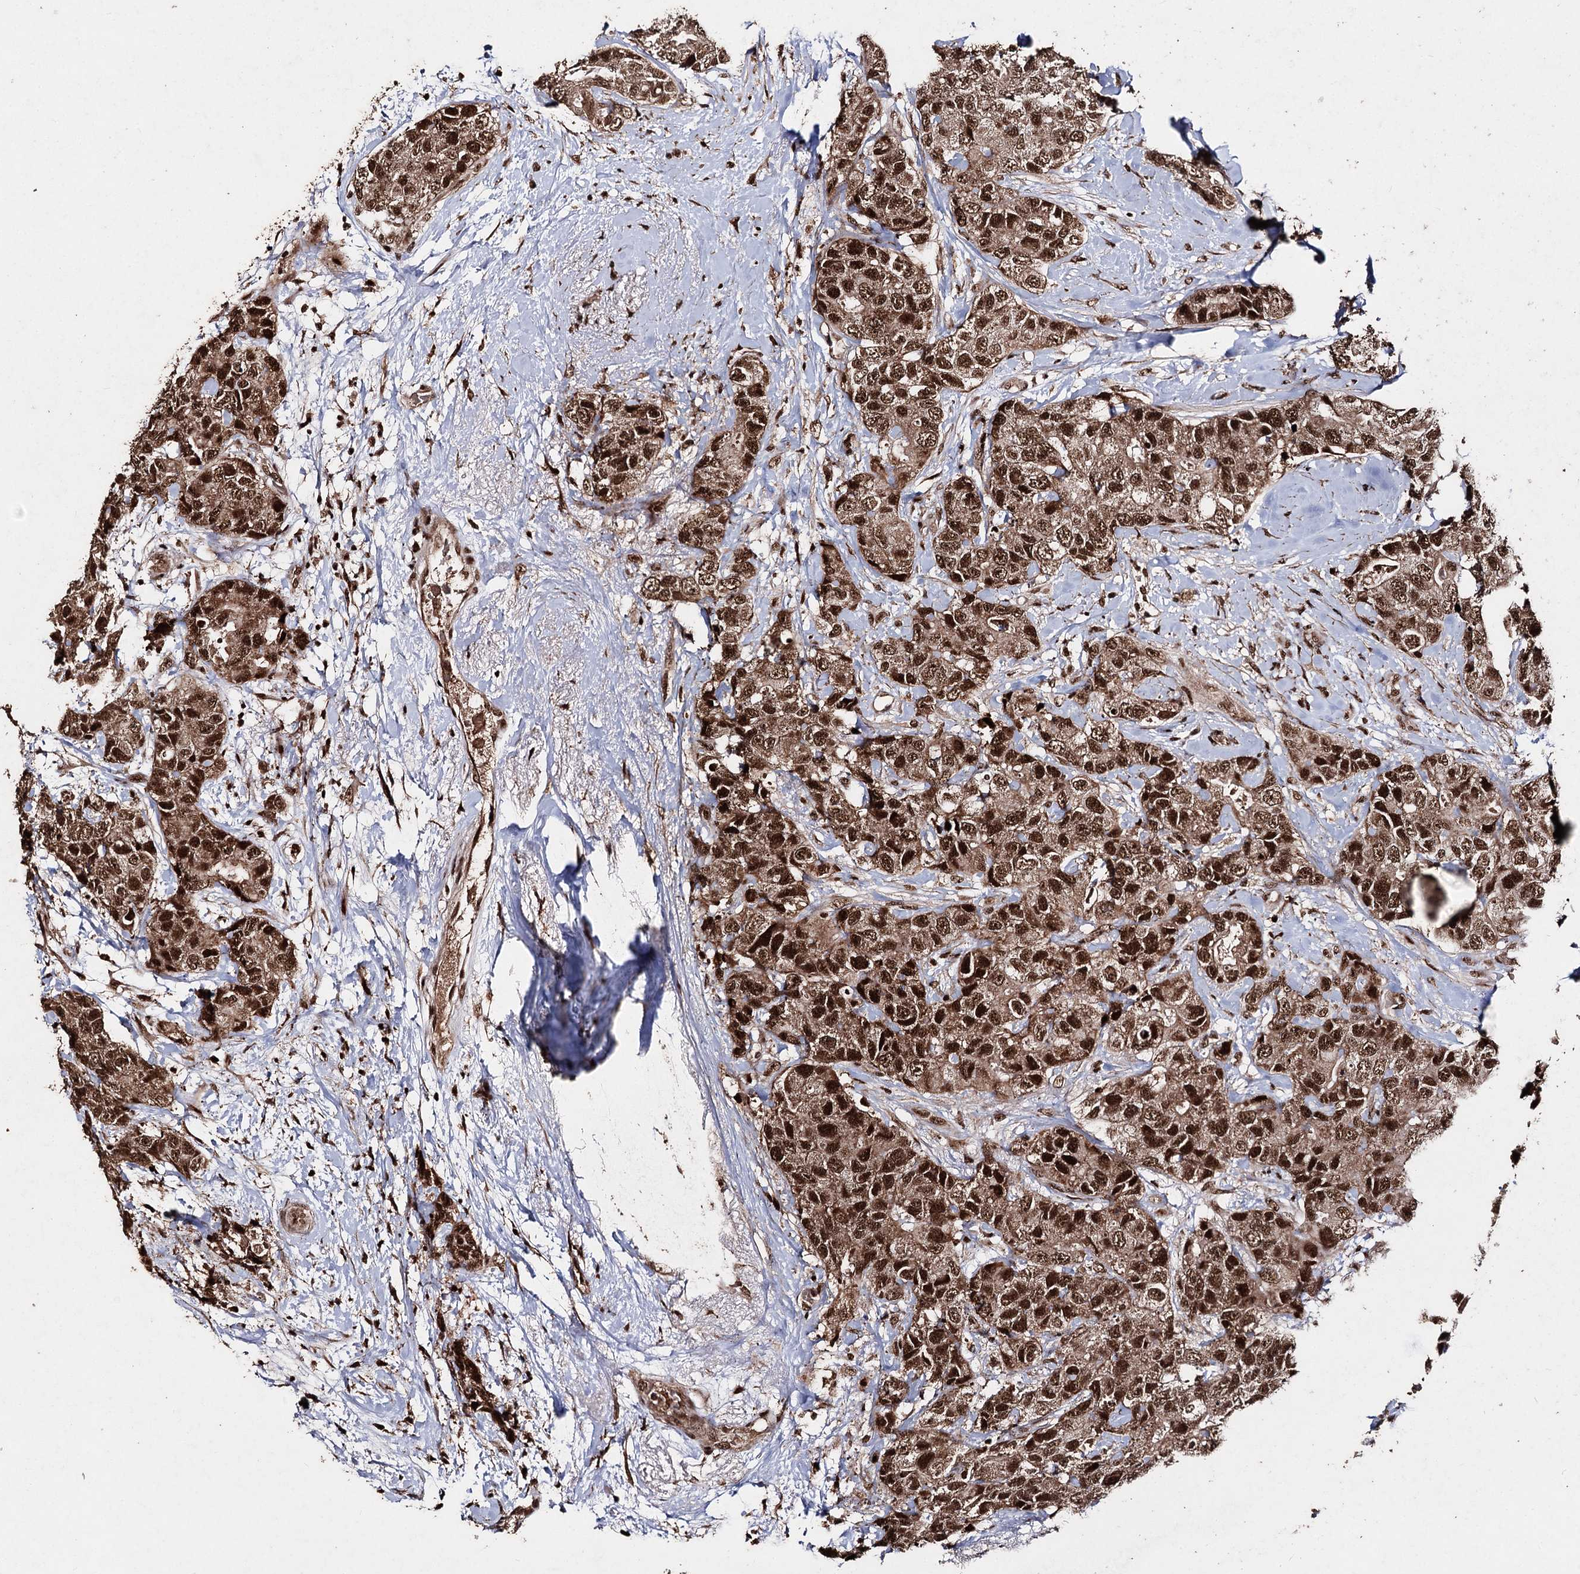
{"staining": {"intensity": "strong", "quantity": ">75%", "location": "nuclear"}, "tissue": "breast cancer", "cell_type": "Tumor cells", "image_type": "cancer", "snomed": [{"axis": "morphology", "description": "Duct carcinoma"}, {"axis": "topography", "description": "Breast"}], "caption": "Immunohistochemistry histopathology image of neoplastic tissue: human breast cancer (intraductal carcinoma) stained using immunohistochemistry reveals high levels of strong protein expression localized specifically in the nuclear of tumor cells, appearing as a nuclear brown color.", "gene": "U2SURP", "patient": {"sex": "female", "age": 62}}